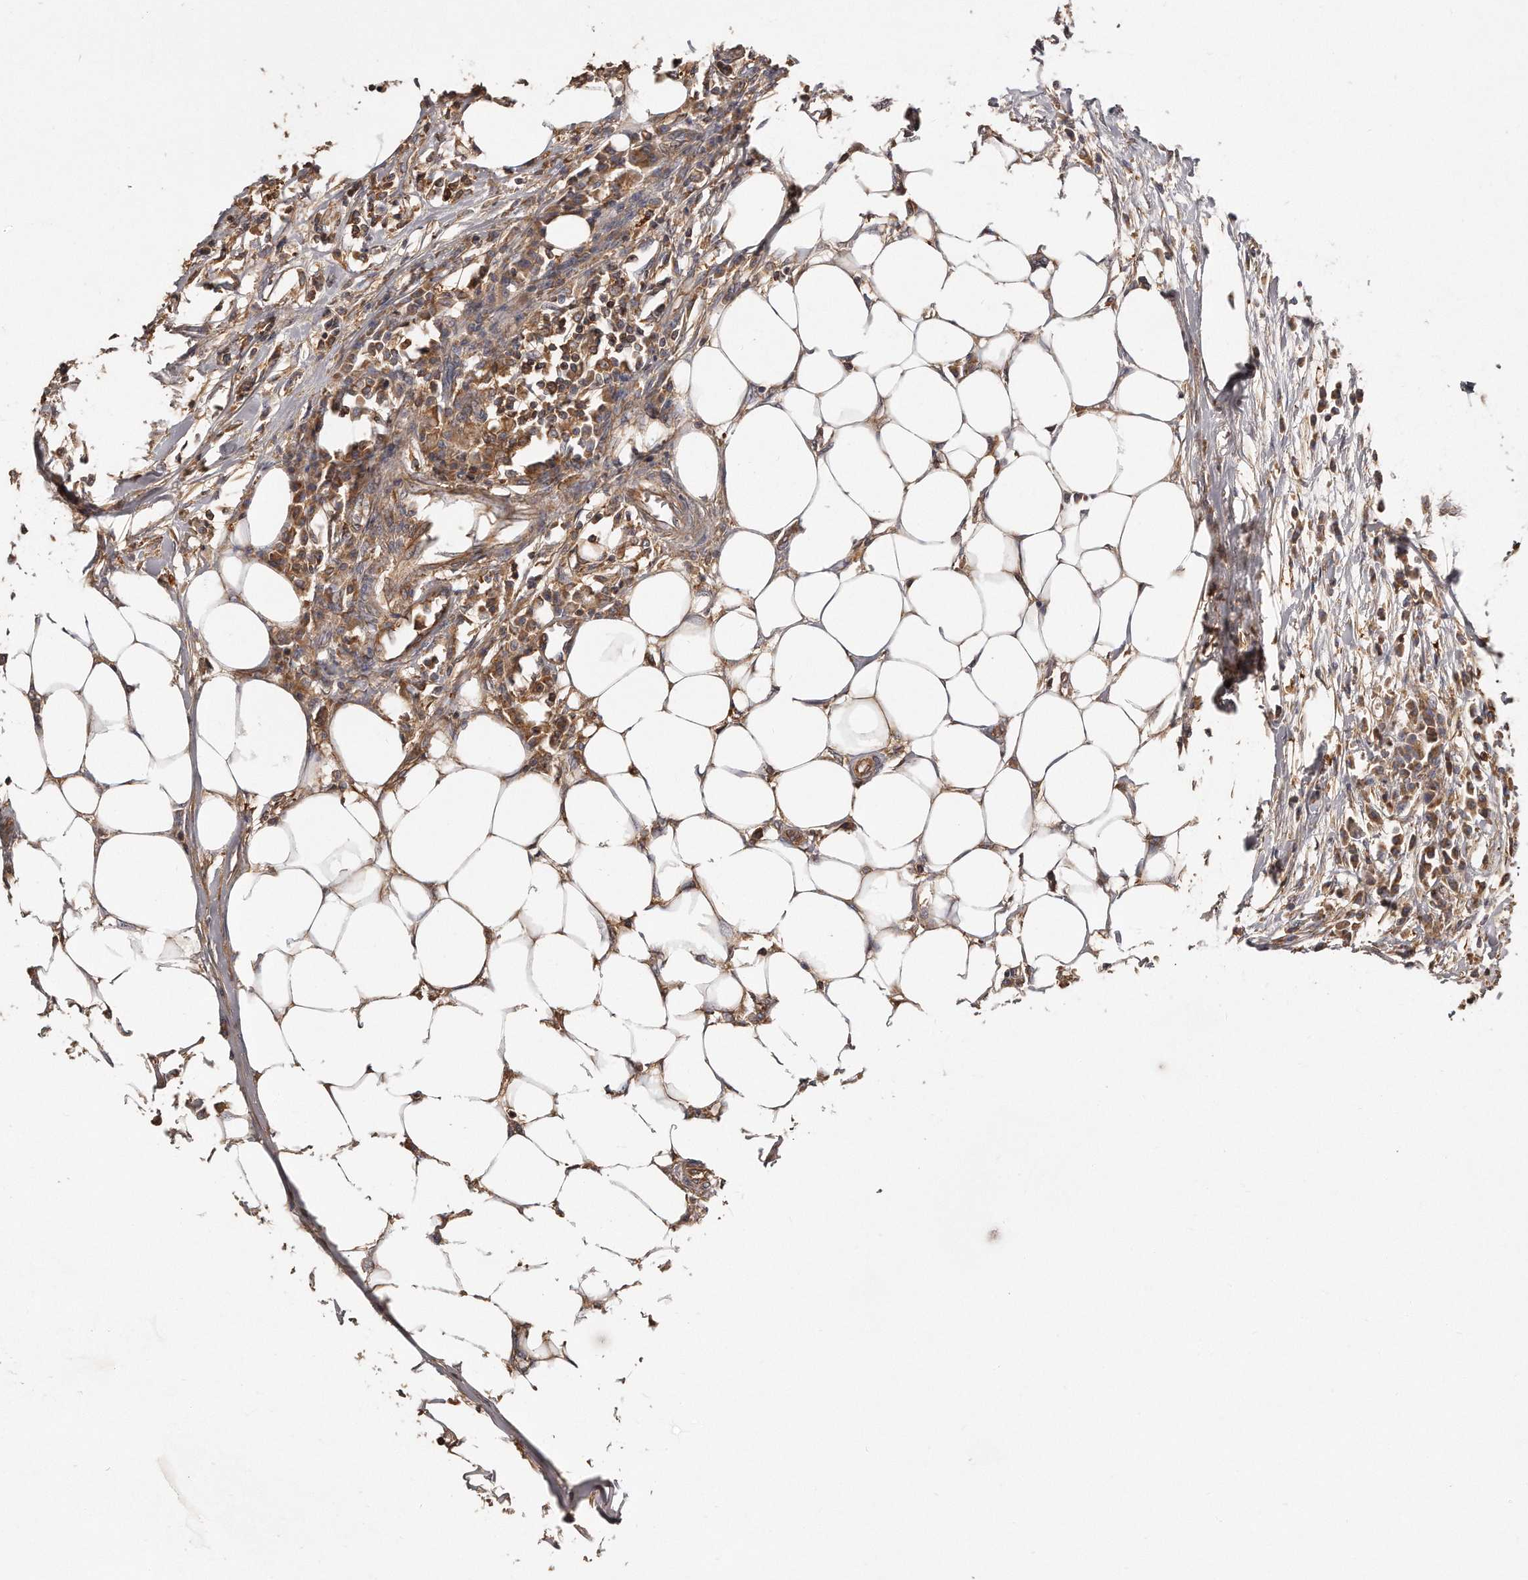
{"staining": {"intensity": "strong", "quantity": ">75%", "location": "cytoplasmic/membranous"}, "tissue": "colorectal cancer", "cell_type": "Tumor cells", "image_type": "cancer", "snomed": [{"axis": "morphology", "description": "Adenocarcinoma, NOS"}, {"axis": "topography", "description": "Colon"}], "caption": "Colorectal cancer (adenocarcinoma) stained for a protein (brown) reveals strong cytoplasmic/membranous positive staining in about >75% of tumor cells.", "gene": "CAP1", "patient": {"sex": "male", "age": 71}}